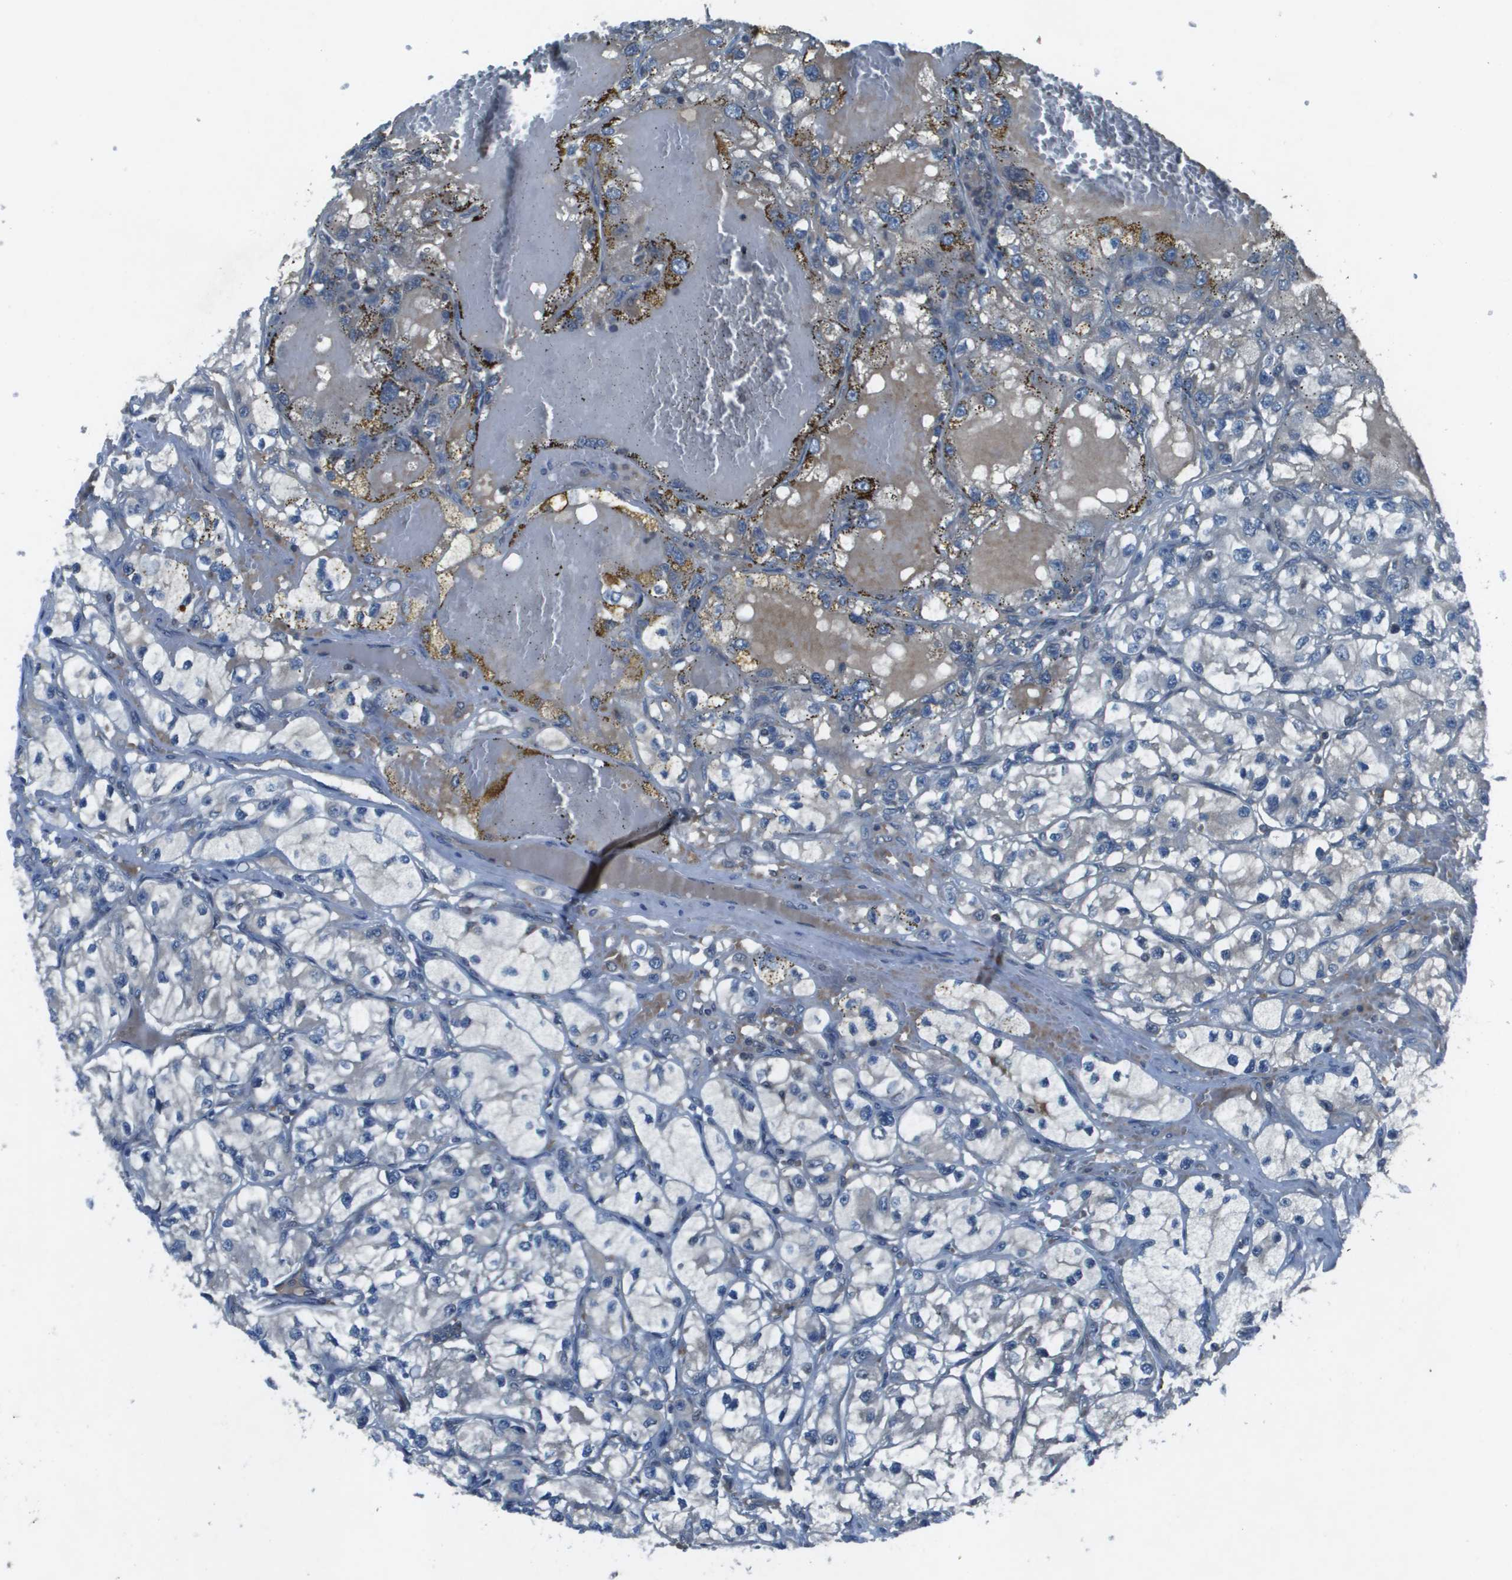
{"staining": {"intensity": "weak", "quantity": "<25%", "location": "cytoplasmic/membranous"}, "tissue": "renal cancer", "cell_type": "Tumor cells", "image_type": "cancer", "snomed": [{"axis": "morphology", "description": "Adenocarcinoma, NOS"}, {"axis": "topography", "description": "Kidney"}], "caption": "Tumor cells are negative for brown protein staining in renal cancer (adenocarcinoma).", "gene": "CAMK4", "patient": {"sex": "female", "age": 57}}